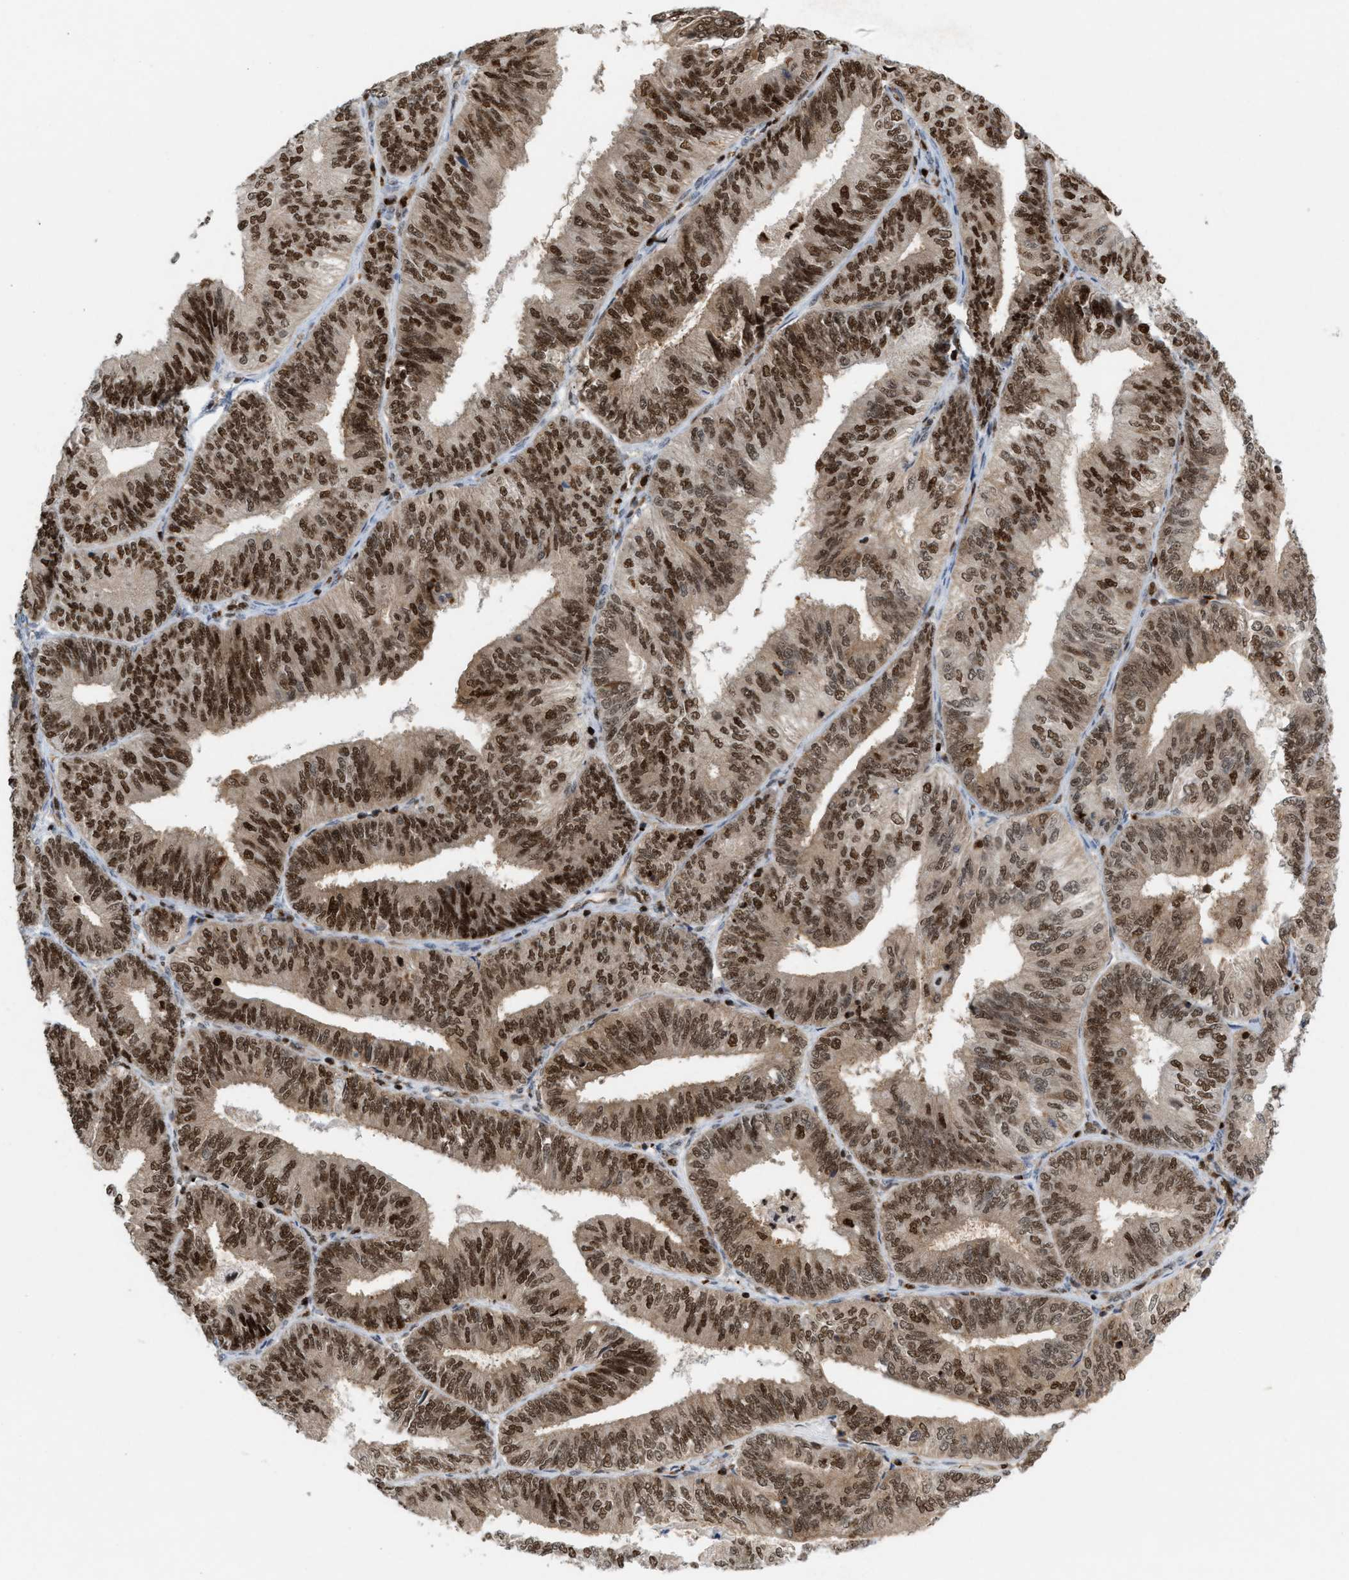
{"staining": {"intensity": "strong", "quantity": ">75%", "location": "nuclear"}, "tissue": "endometrial cancer", "cell_type": "Tumor cells", "image_type": "cancer", "snomed": [{"axis": "morphology", "description": "Adenocarcinoma, NOS"}, {"axis": "topography", "description": "Endometrium"}], "caption": "Protein positivity by IHC demonstrates strong nuclear staining in approximately >75% of tumor cells in endometrial adenocarcinoma.", "gene": "RNASEK-C17orf49", "patient": {"sex": "female", "age": 58}}